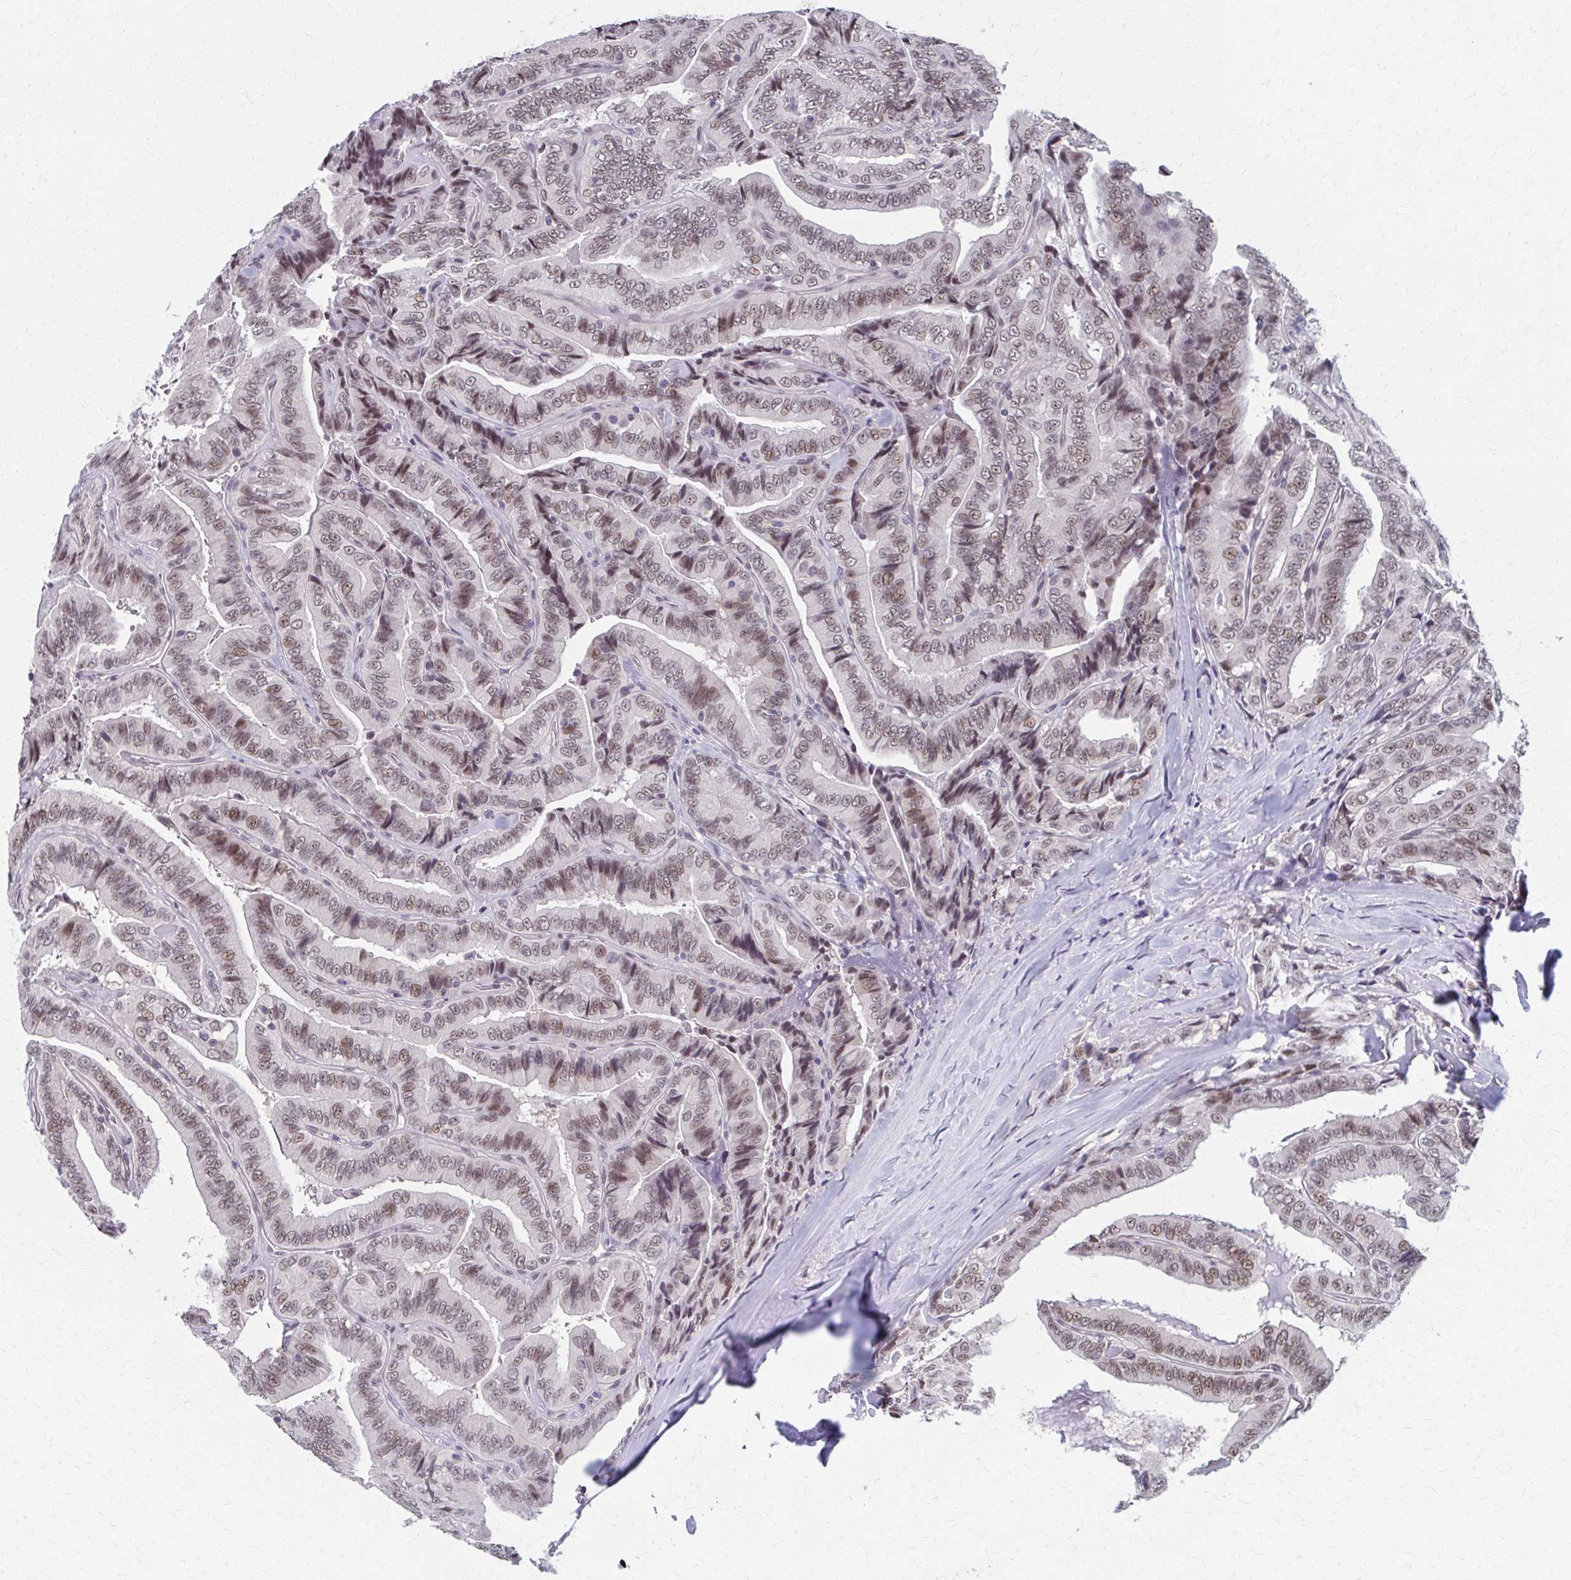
{"staining": {"intensity": "moderate", "quantity": ">75%", "location": "nuclear"}, "tissue": "thyroid cancer", "cell_type": "Tumor cells", "image_type": "cancer", "snomed": [{"axis": "morphology", "description": "Papillary adenocarcinoma, NOS"}, {"axis": "topography", "description": "Thyroid gland"}], "caption": "Protein staining shows moderate nuclear staining in approximately >75% of tumor cells in thyroid papillary adenocarcinoma.", "gene": "SETBP1", "patient": {"sex": "male", "age": 61}}